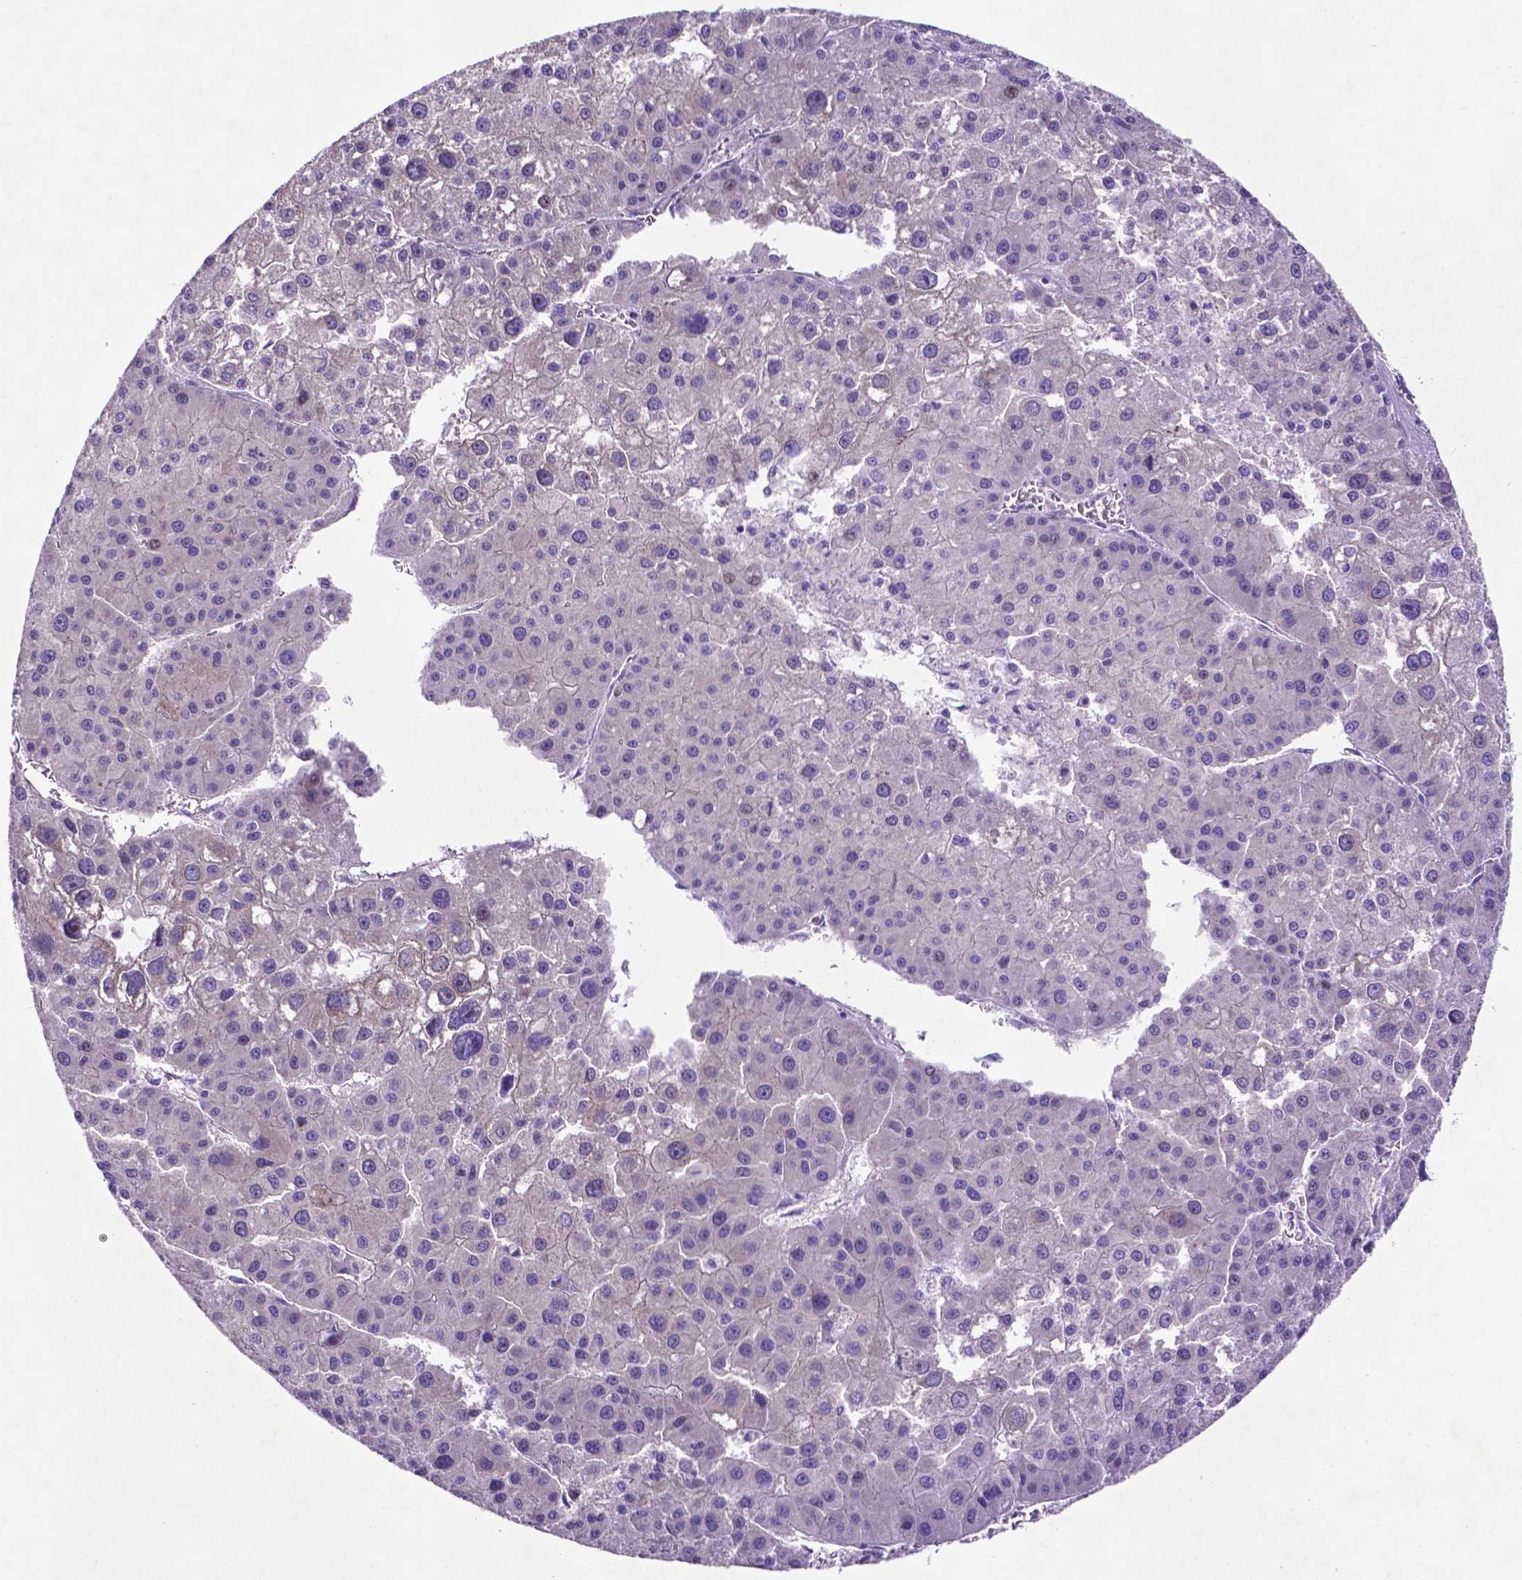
{"staining": {"intensity": "negative", "quantity": "none", "location": "none"}, "tissue": "liver cancer", "cell_type": "Tumor cells", "image_type": "cancer", "snomed": [{"axis": "morphology", "description": "Carcinoma, Hepatocellular, NOS"}, {"axis": "topography", "description": "Liver"}], "caption": "An IHC photomicrograph of liver cancer is shown. There is no staining in tumor cells of liver cancer.", "gene": "PFKFB4", "patient": {"sex": "male", "age": 73}}